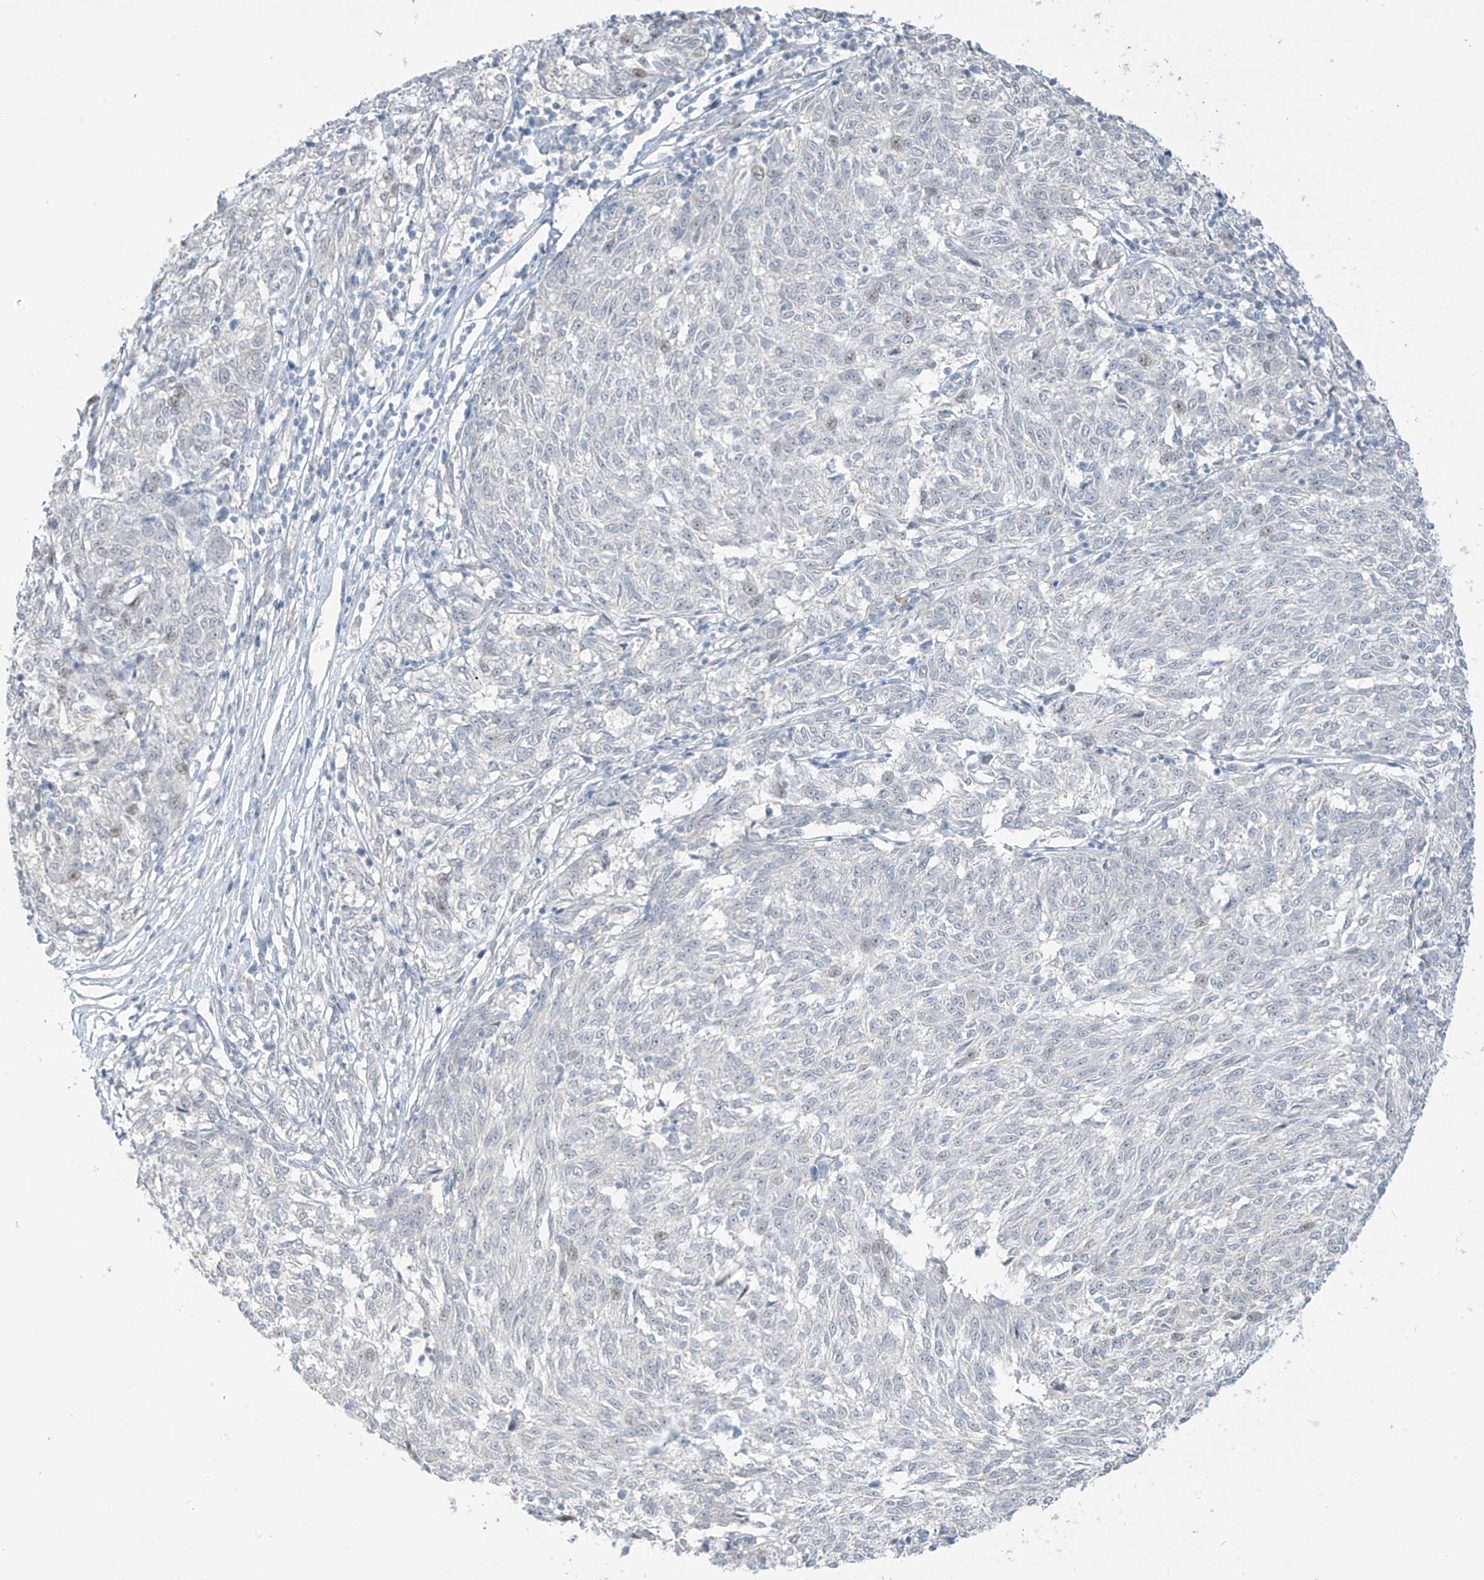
{"staining": {"intensity": "negative", "quantity": "none", "location": "none"}, "tissue": "melanoma", "cell_type": "Tumor cells", "image_type": "cancer", "snomed": [{"axis": "morphology", "description": "Malignant melanoma, NOS"}, {"axis": "topography", "description": "Skin"}], "caption": "Tumor cells show no significant protein positivity in melanoma.", "gene": "ASPRV1", "patient": {"sex": "female", "age": 72}}